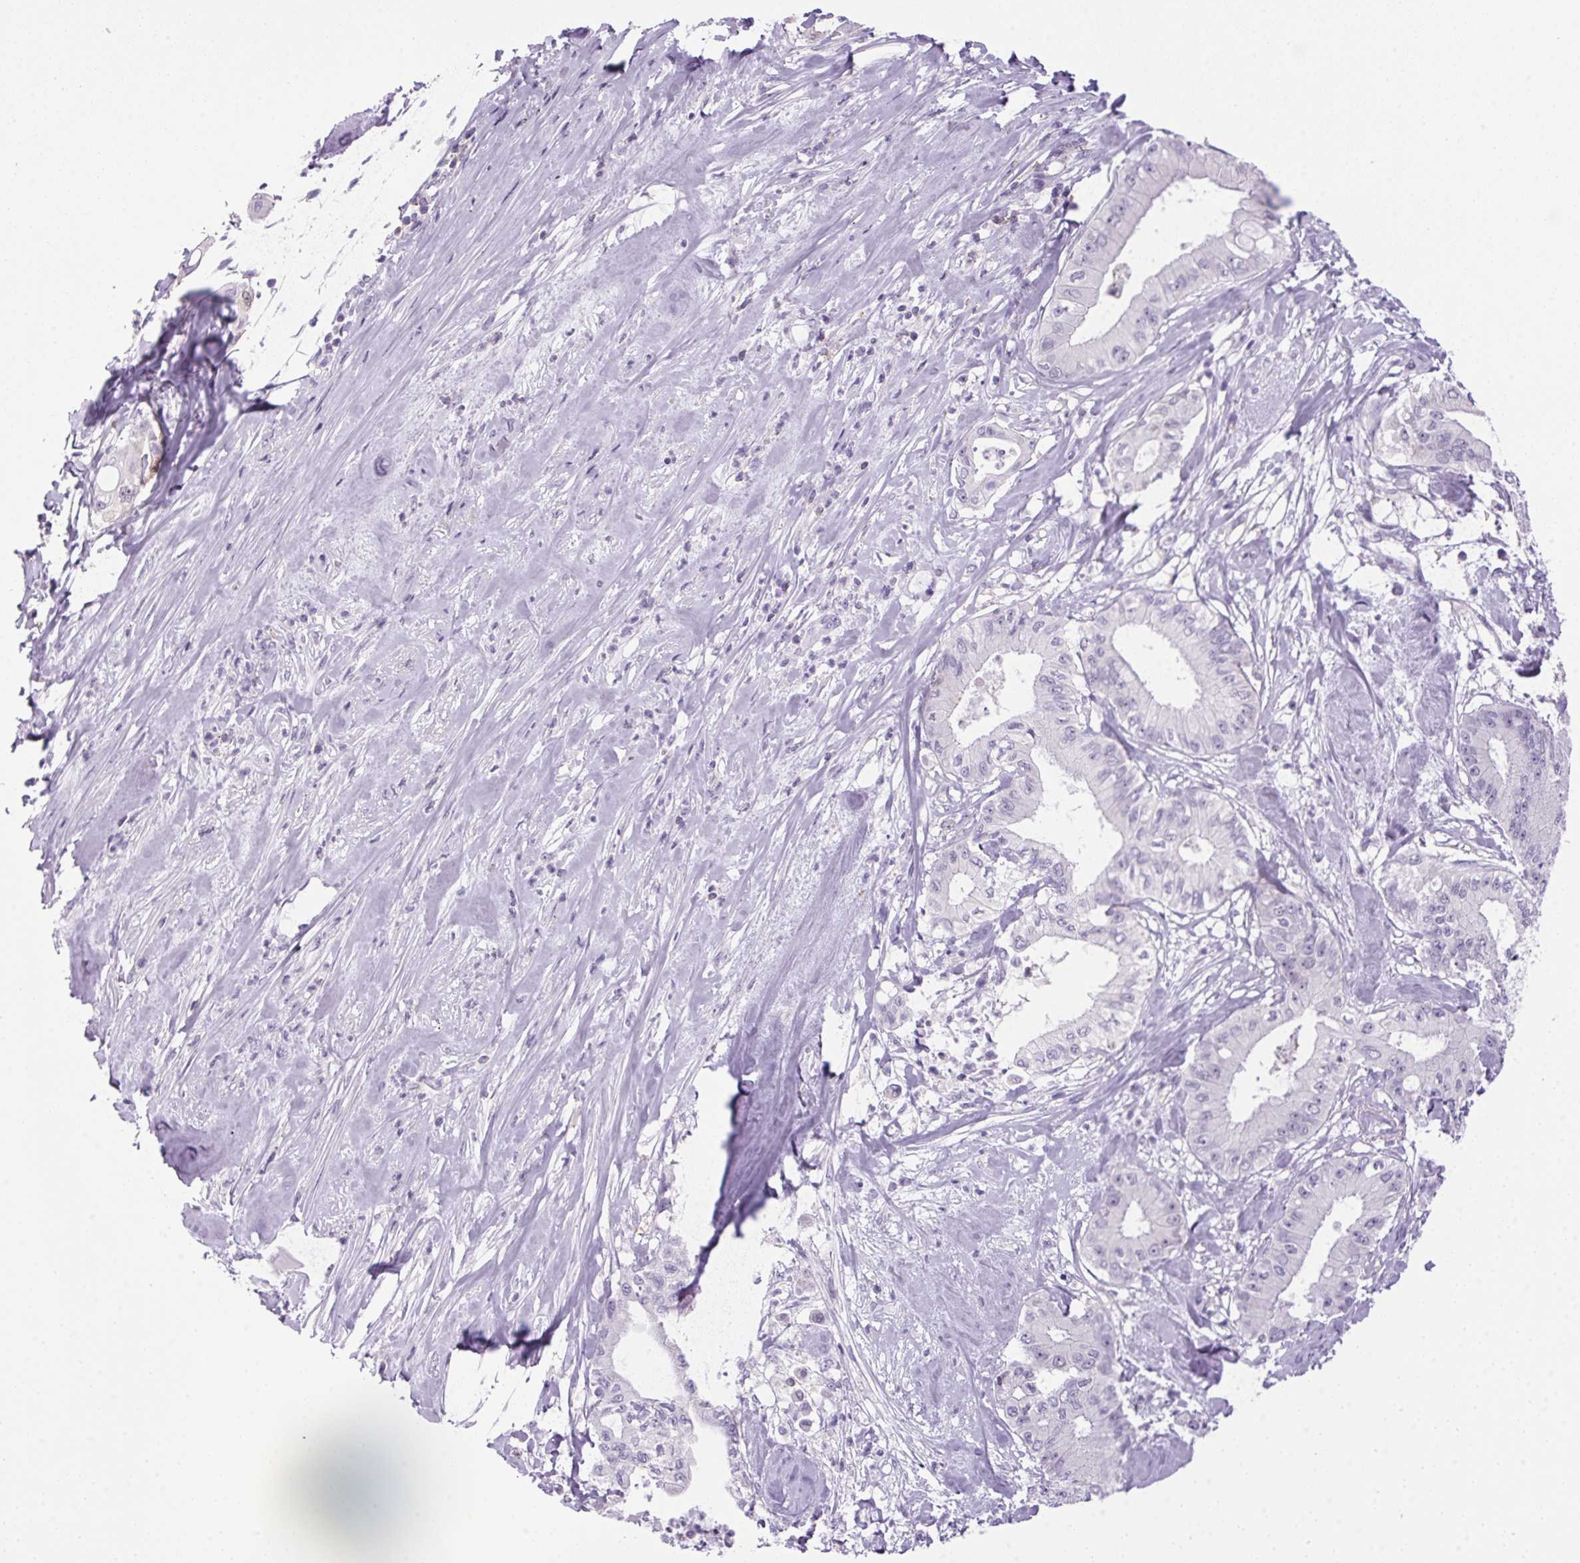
{"staining": {"intensity": "negative", "quantity": "none", "location": "none"}, "tissue": "pancreatic cancer", "cell_type": "Tumor cells", "image_type": "cancer", "snomed": [{"axis": "morphology", "description": "Adenocarcinoma, NOS"}, {"axis": "topography", "description": "Pancreas"}], "caption": "Immunohistochemical staining of human adenocarcinoma (pancreatic) displays no significant expression in tumor cells.", "gene": "S100A2", "patient": {"sex": "male", "age": 71}}